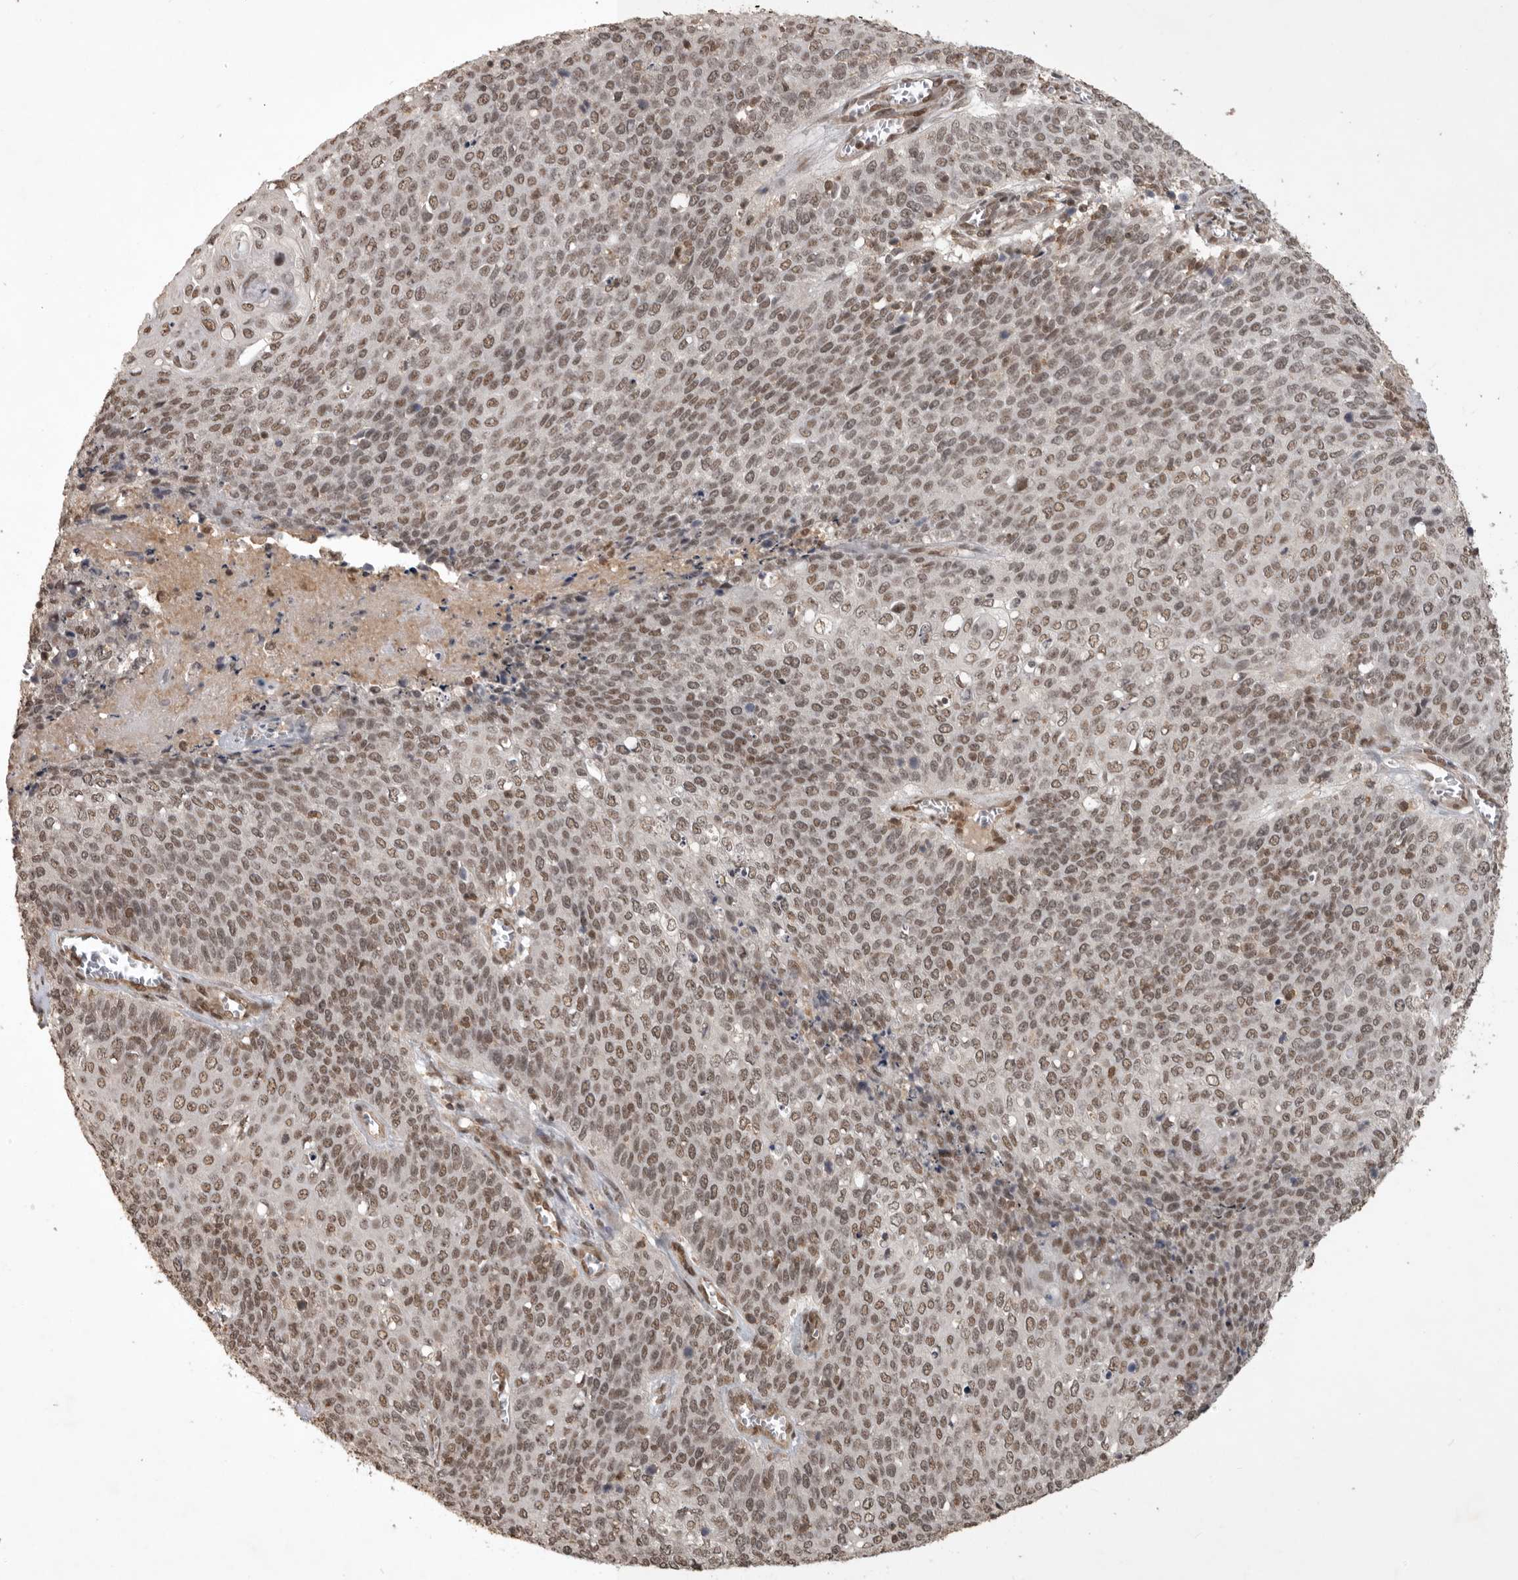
{"staining": {"intensity": "moderate", "quantity": ">75%", "location": "nuclear"}, "tissue": "cervical cancer", "cell_type": "Tumor cells", "image_type": "cancer", "snomed": [{"axis": "morphology", "description": "Squamous cell carcinoma, NOS"}, {"axis": "topography", "description": "Cervix"}], "caption": "Cervical cancer (squamous cell carcinoma) was stained to show a protein in brown. There is medium levels of moderate nuclear expression in approximately >75% of tumor cells. The protein of interest is stained brown, and the nuclei are stained in blue (DAB (3,3'-diaminobenzidine) IHC with brightfield microscopy, high magnification).", "gene": "CBLL1", "patient": {"sex": "female", "age": 39}}